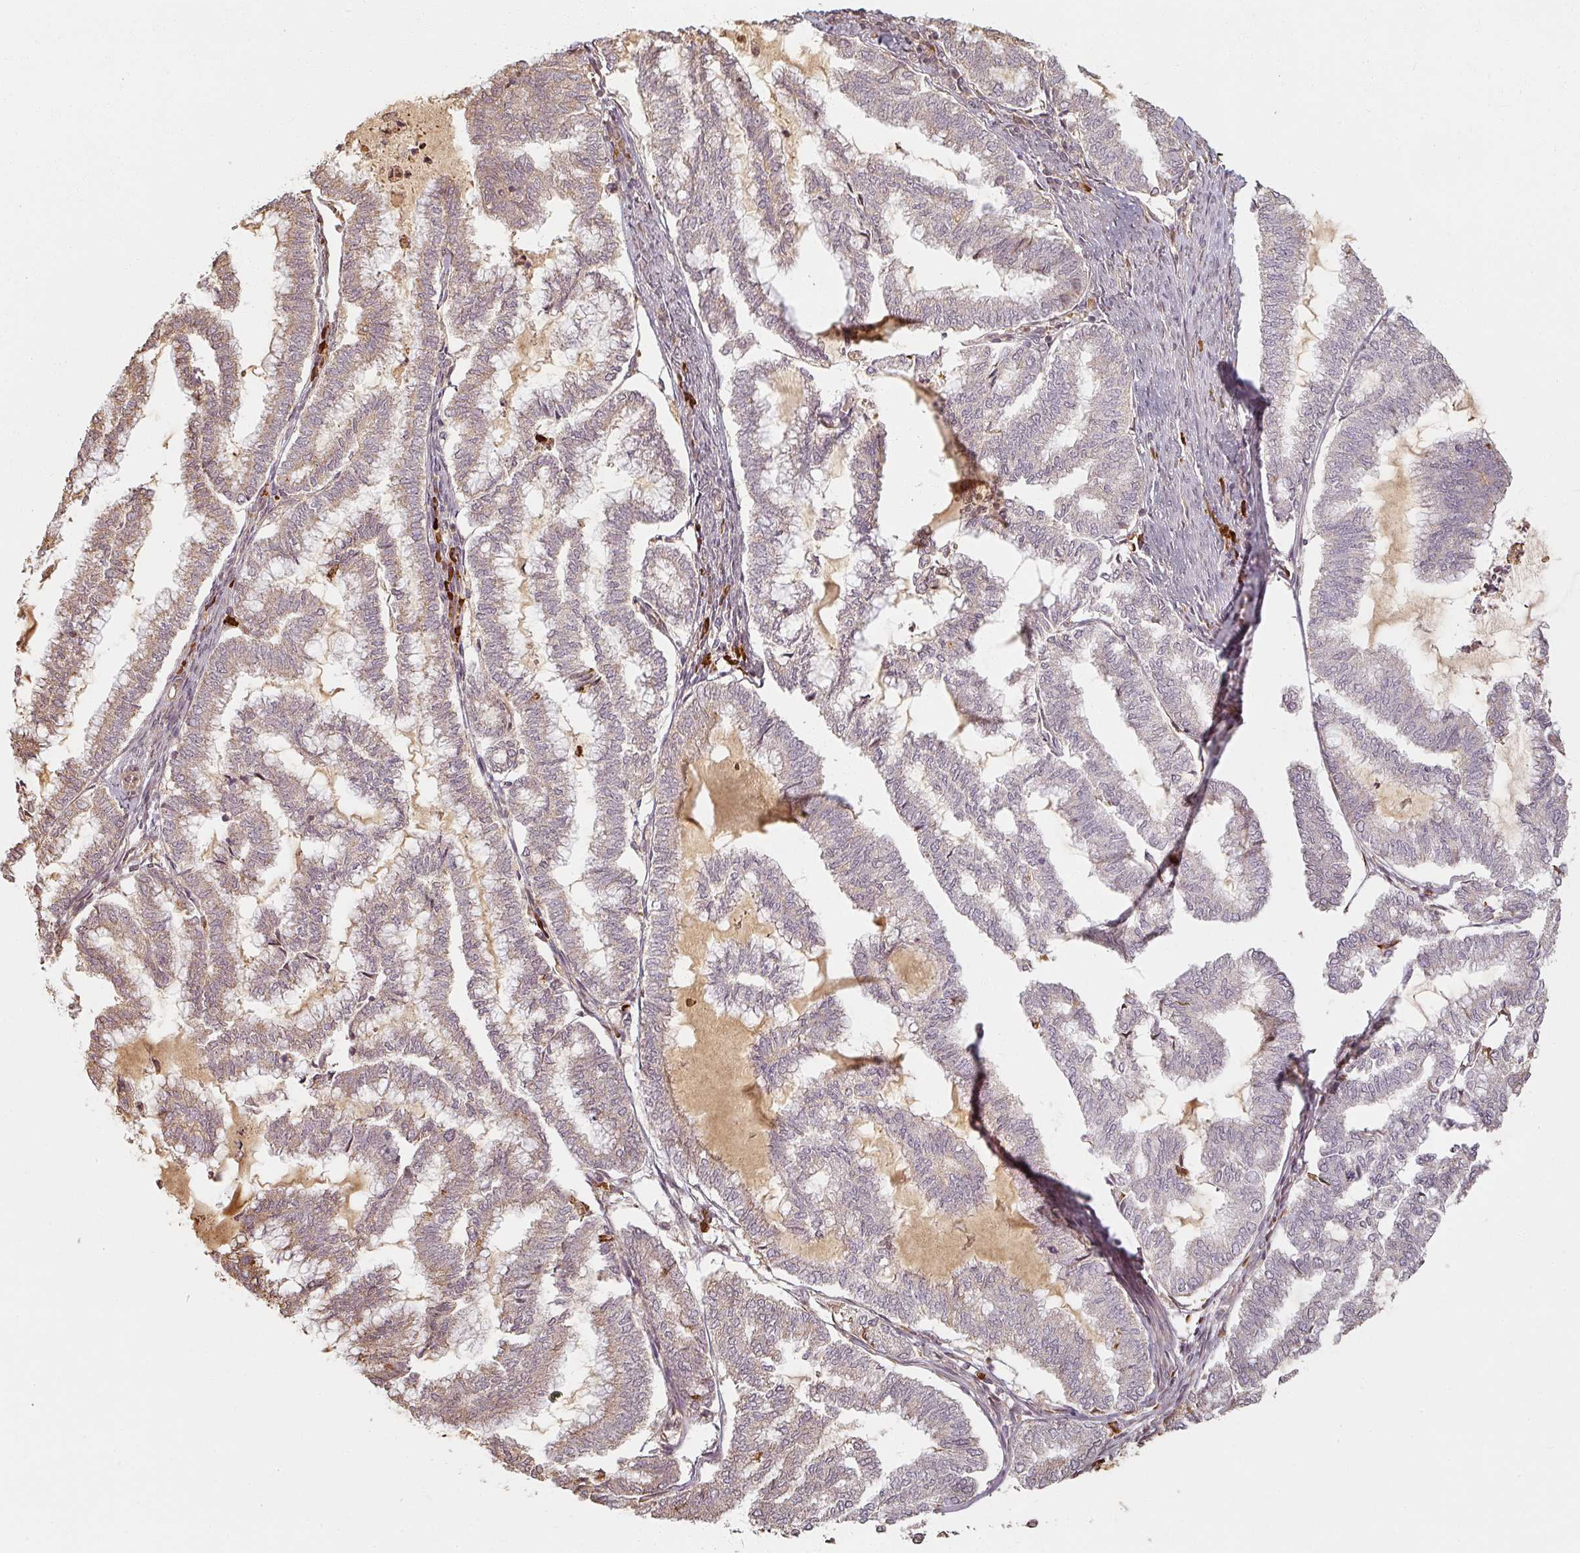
{"staining": {"intensity": "weak", "quantity": "25%-75%", "location": "cytoplasmic/membranous"}, "tissue": "endometrial cancer", "cell_type": "Tumor cells", "image_type": "cancer", "snomed": [{"axis": "morphology", "description": "Adenocarcinoma, NOS"}, {"axis": "topography", "description": "Endometrium"}], "caption": "Brown immunohistochemical staining in human endometrial cancer (adenocarcinoma) shows weak cytoplasmic/membranous staining in approximately 25%-75% of tumor cells.", "gene": "MED19", "patient": {"sex": "female", "age": 79}}